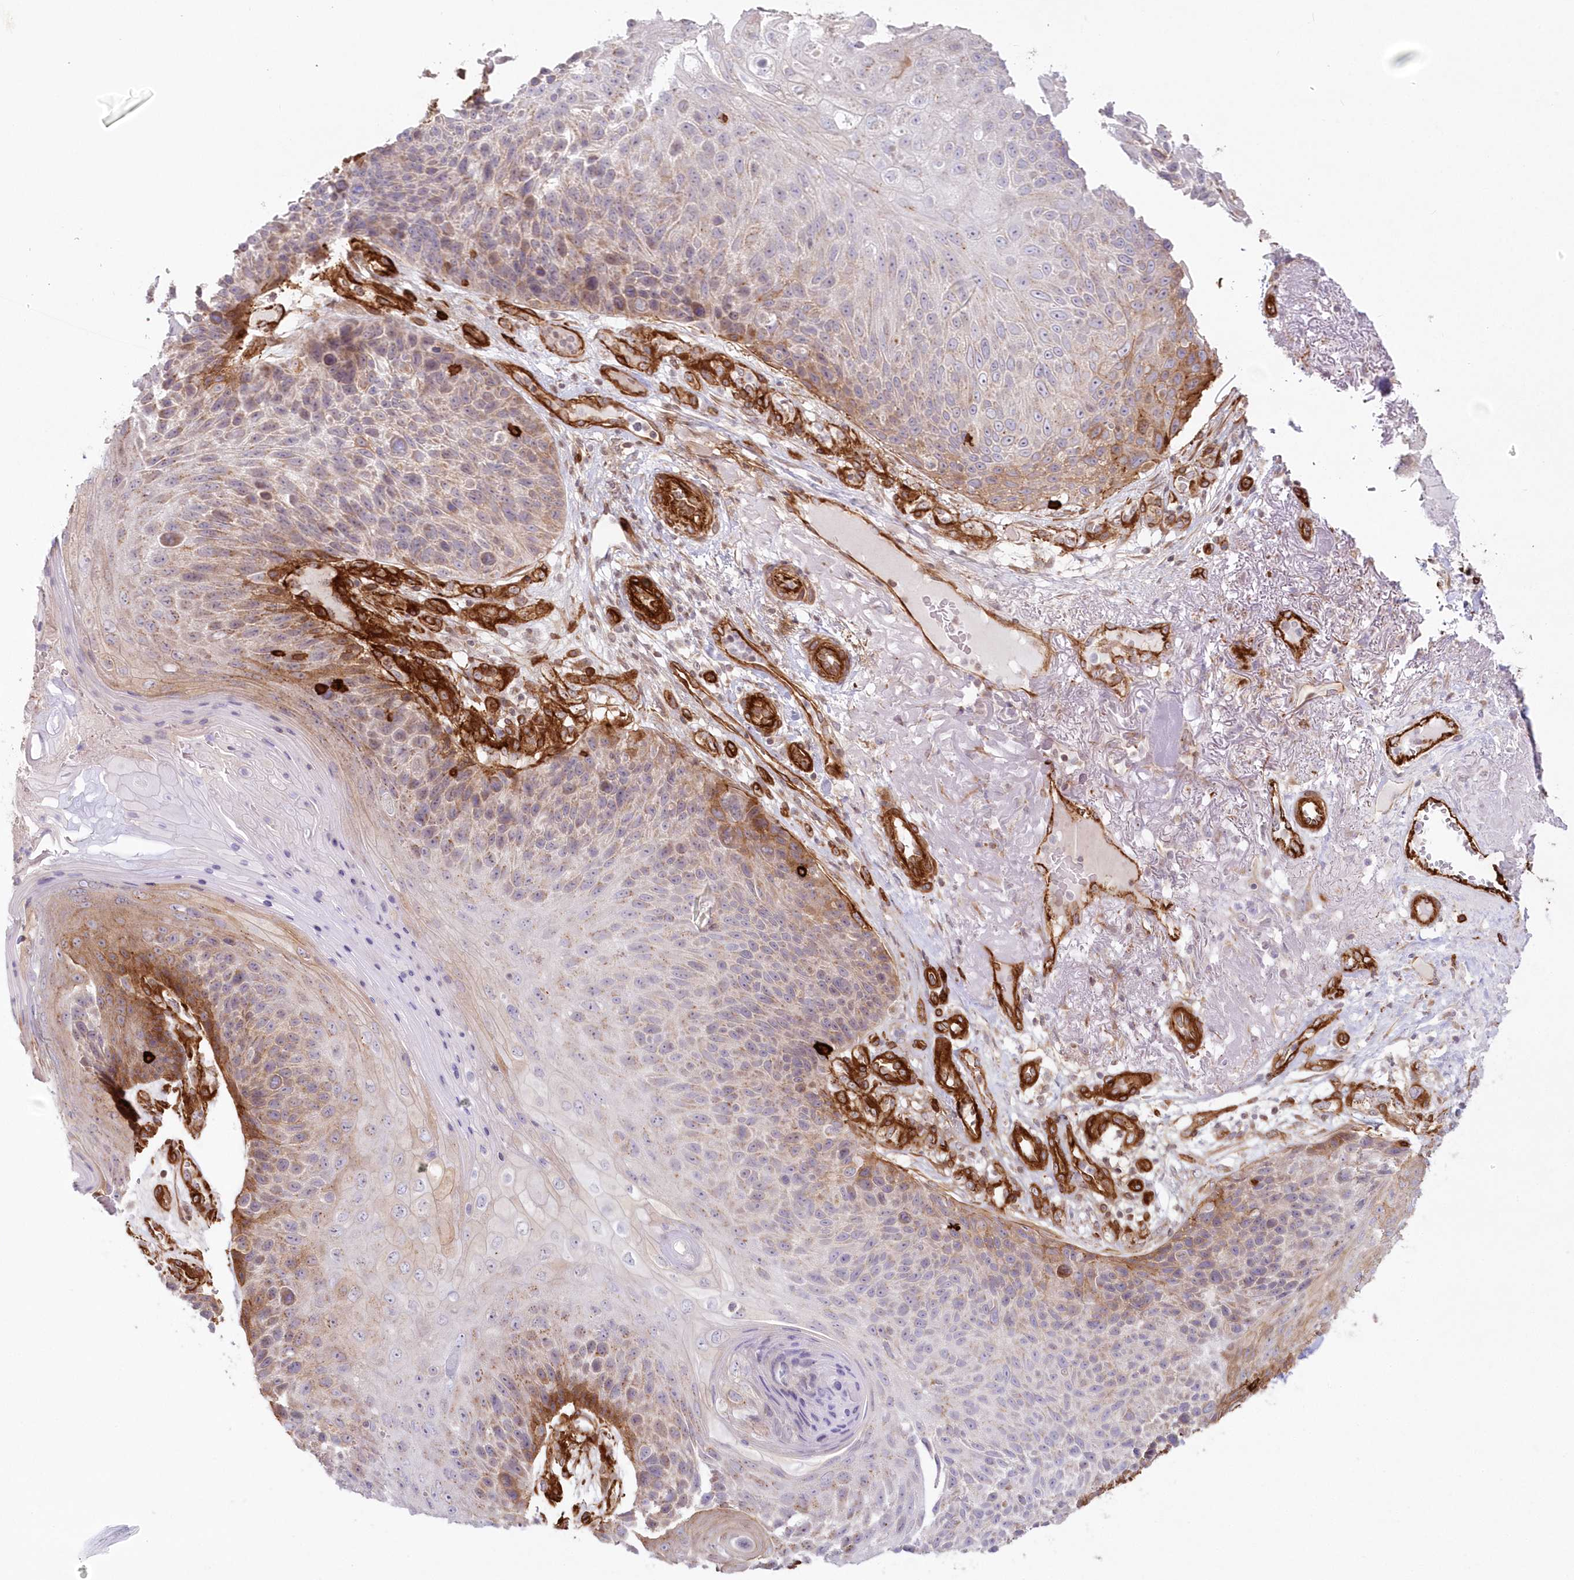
{"staining": {"intensity": "moderate", "quantity": ">75%", "location": "cytoplasmic/membranous"}, "tissue": "skin cancer", "cell_type": "Tumor cells", "image_type": "cancer", "snomed": [{"axis": "morphology", "description": "Squamous cell carcinoma, NOS"}, {"axis": "topography", "description": "Skin"}], "caption": "Skin cancer (squamous cell carcinoma) was stained to show a protein in brown. There is medium levels of moderate cytoplasmic/membranous staining in approximately >75% of tumor cells.", "gene": "AFAP1L2", "patient": {"sex": "female", "age": 88}}